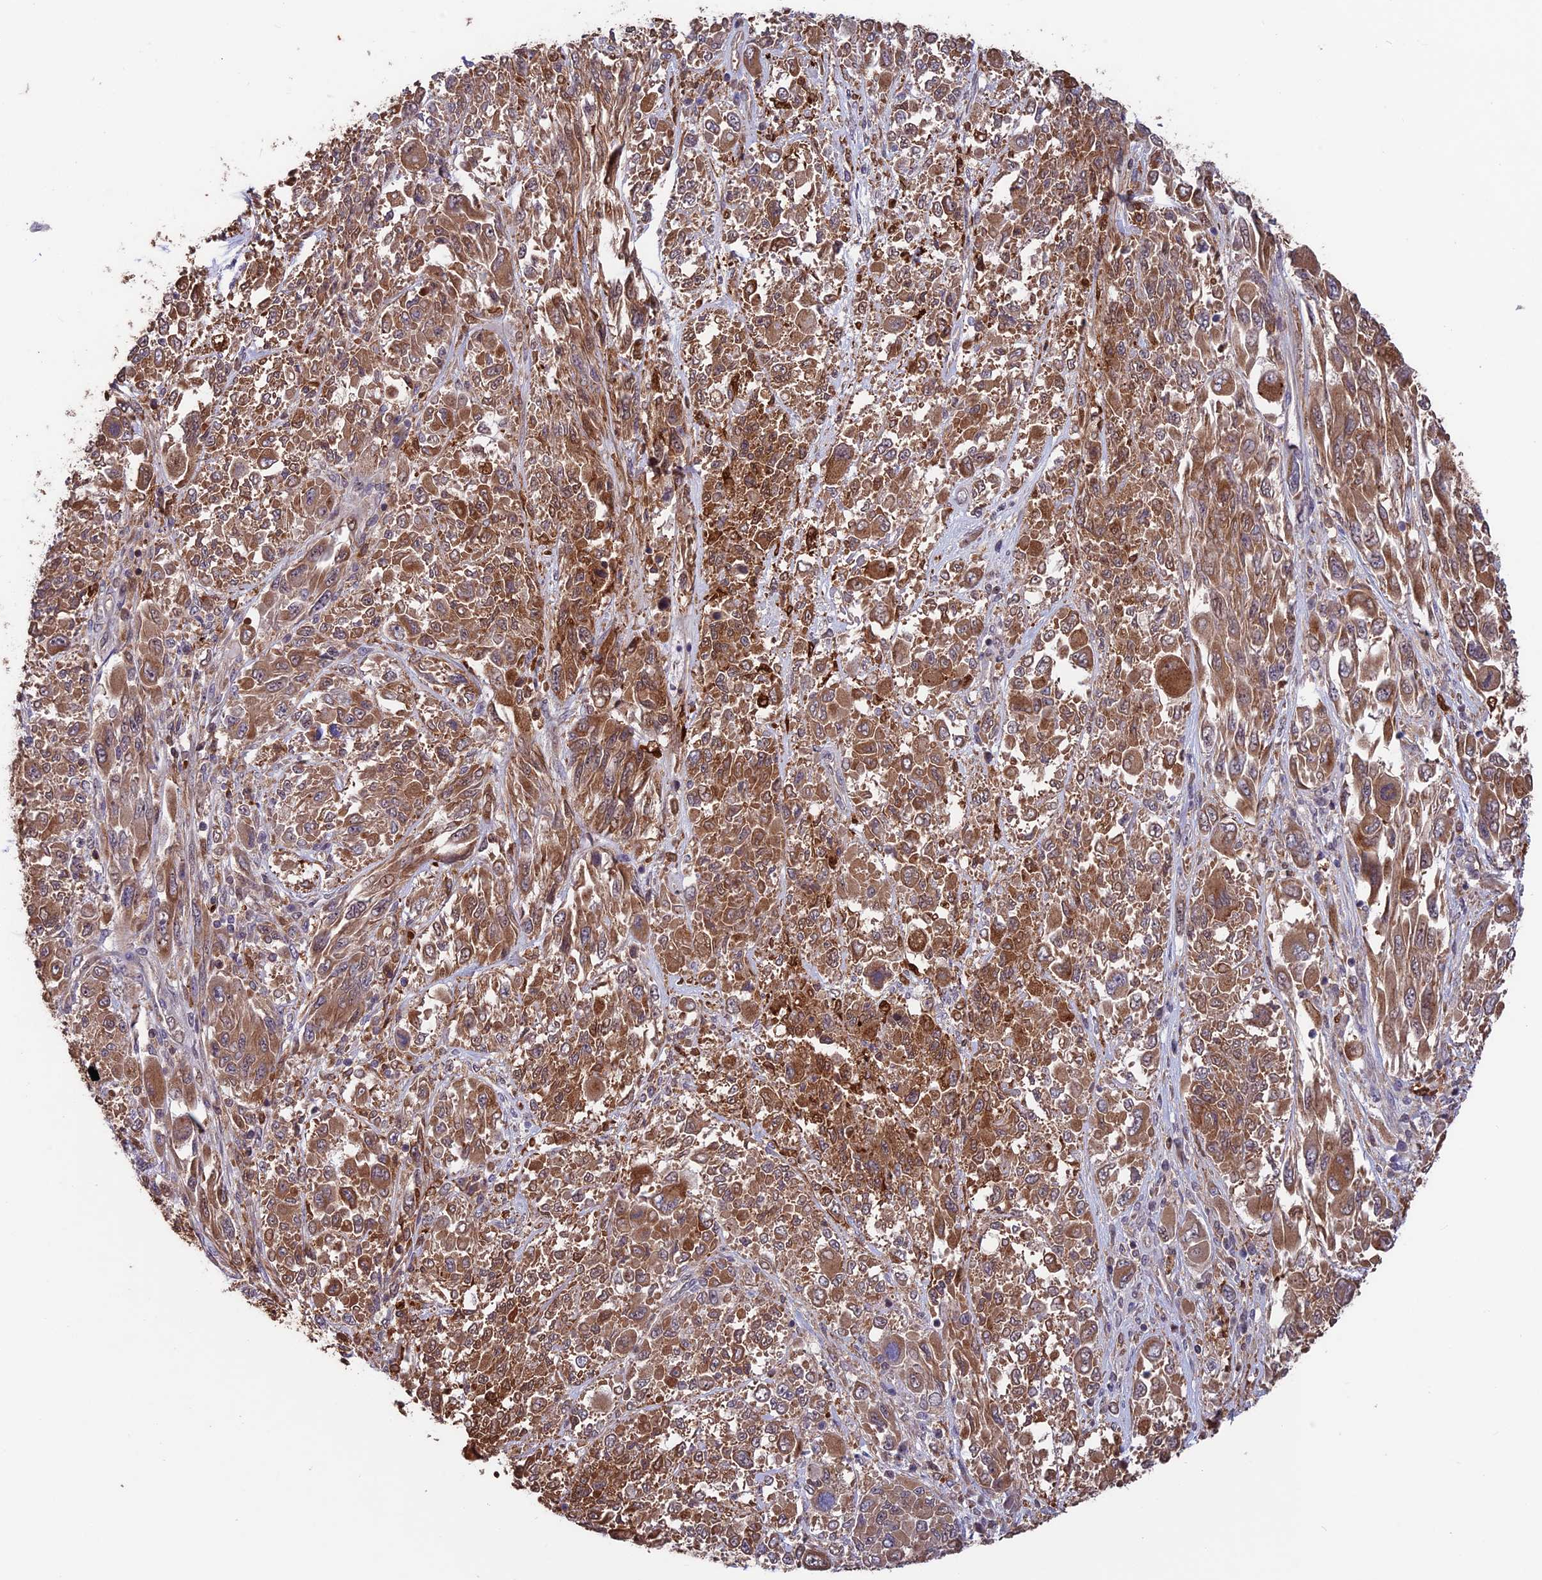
{"staining": {"intensity": "moderate", "quantity": ">75%", "location": "cytoplasmic/membranous"}, "tissue": "melanoma", "cell_type": "Tumor cells", "image_type": "cancer", "snomed": [{"axis": "morphology", "description": "Malignant melanoma, NOS"}, {"axis": "topography", "description": "Skin"}], "caption": "IHC of melanoma reveals medium levels of moderate cytoplasmic/membranous positivity in approximately >75% of tumor cells. (Brightfield microscopy of DAB IHC at high magnification).", "gene": "MAST2", "patient": {"sex": "female", "age": 91}}